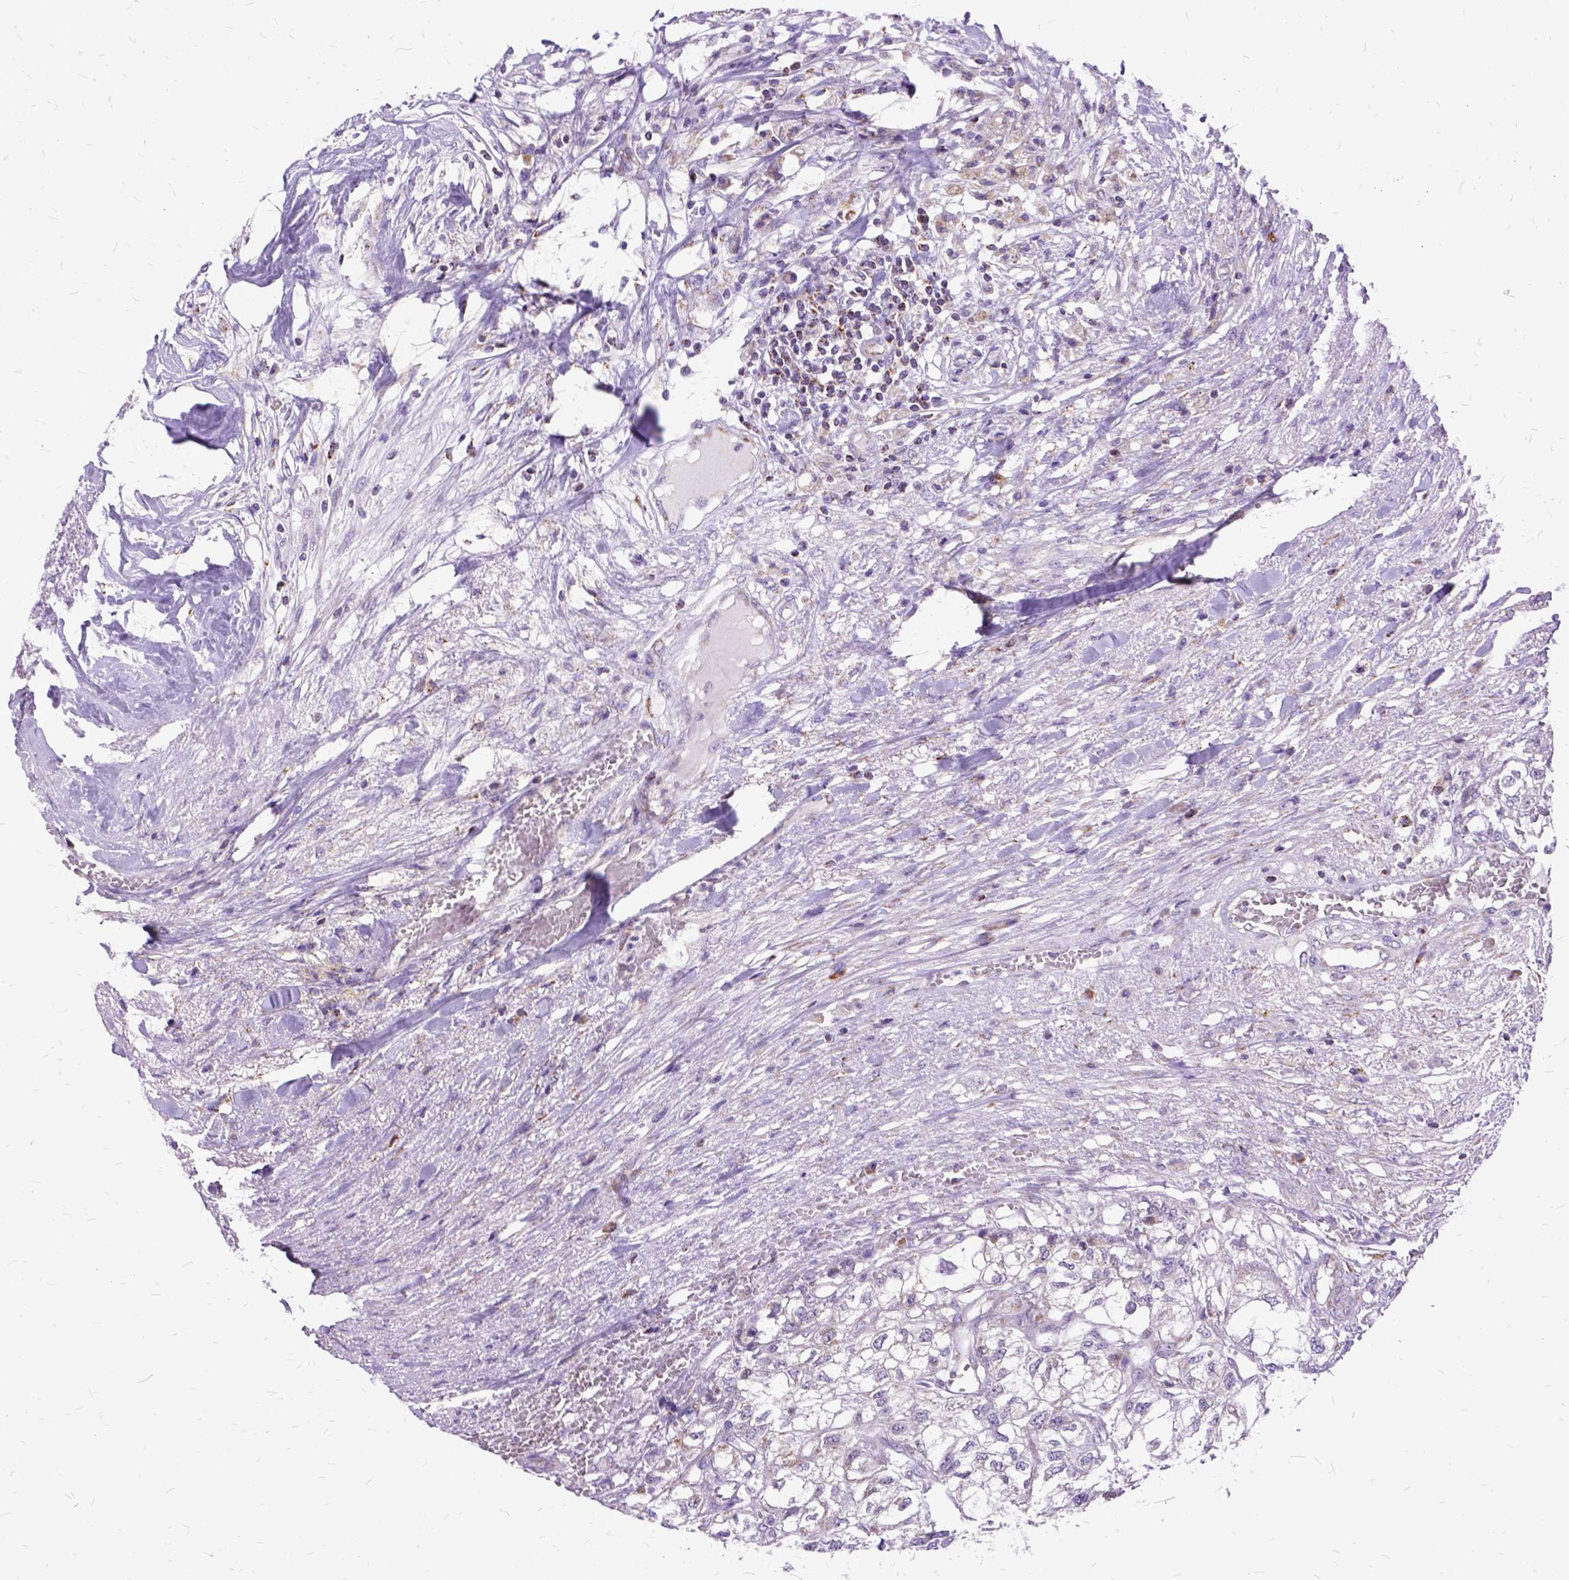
{"staining": {"intensity": "weak", "quantity": "<25%", "location": "cytoplasmic/membranous"}, "tissue": "renal cancer", "cell_type": "Tumor cells", "image_type": "cancer", "snomed": [{"axis": "morphology", "description": "Adenocarcinoma, NOS"}, {"axis": "topography", "description": "Kidney"}], "caption": "High magnification brightfield microscopy of renal adenocarcinoma stained with DAB (brown) and counterstained with hematoxylin (blue): tumor cells show no significant staining.", "gene": "OXCT1", "patient": {"sex": "male", "age": 56}}